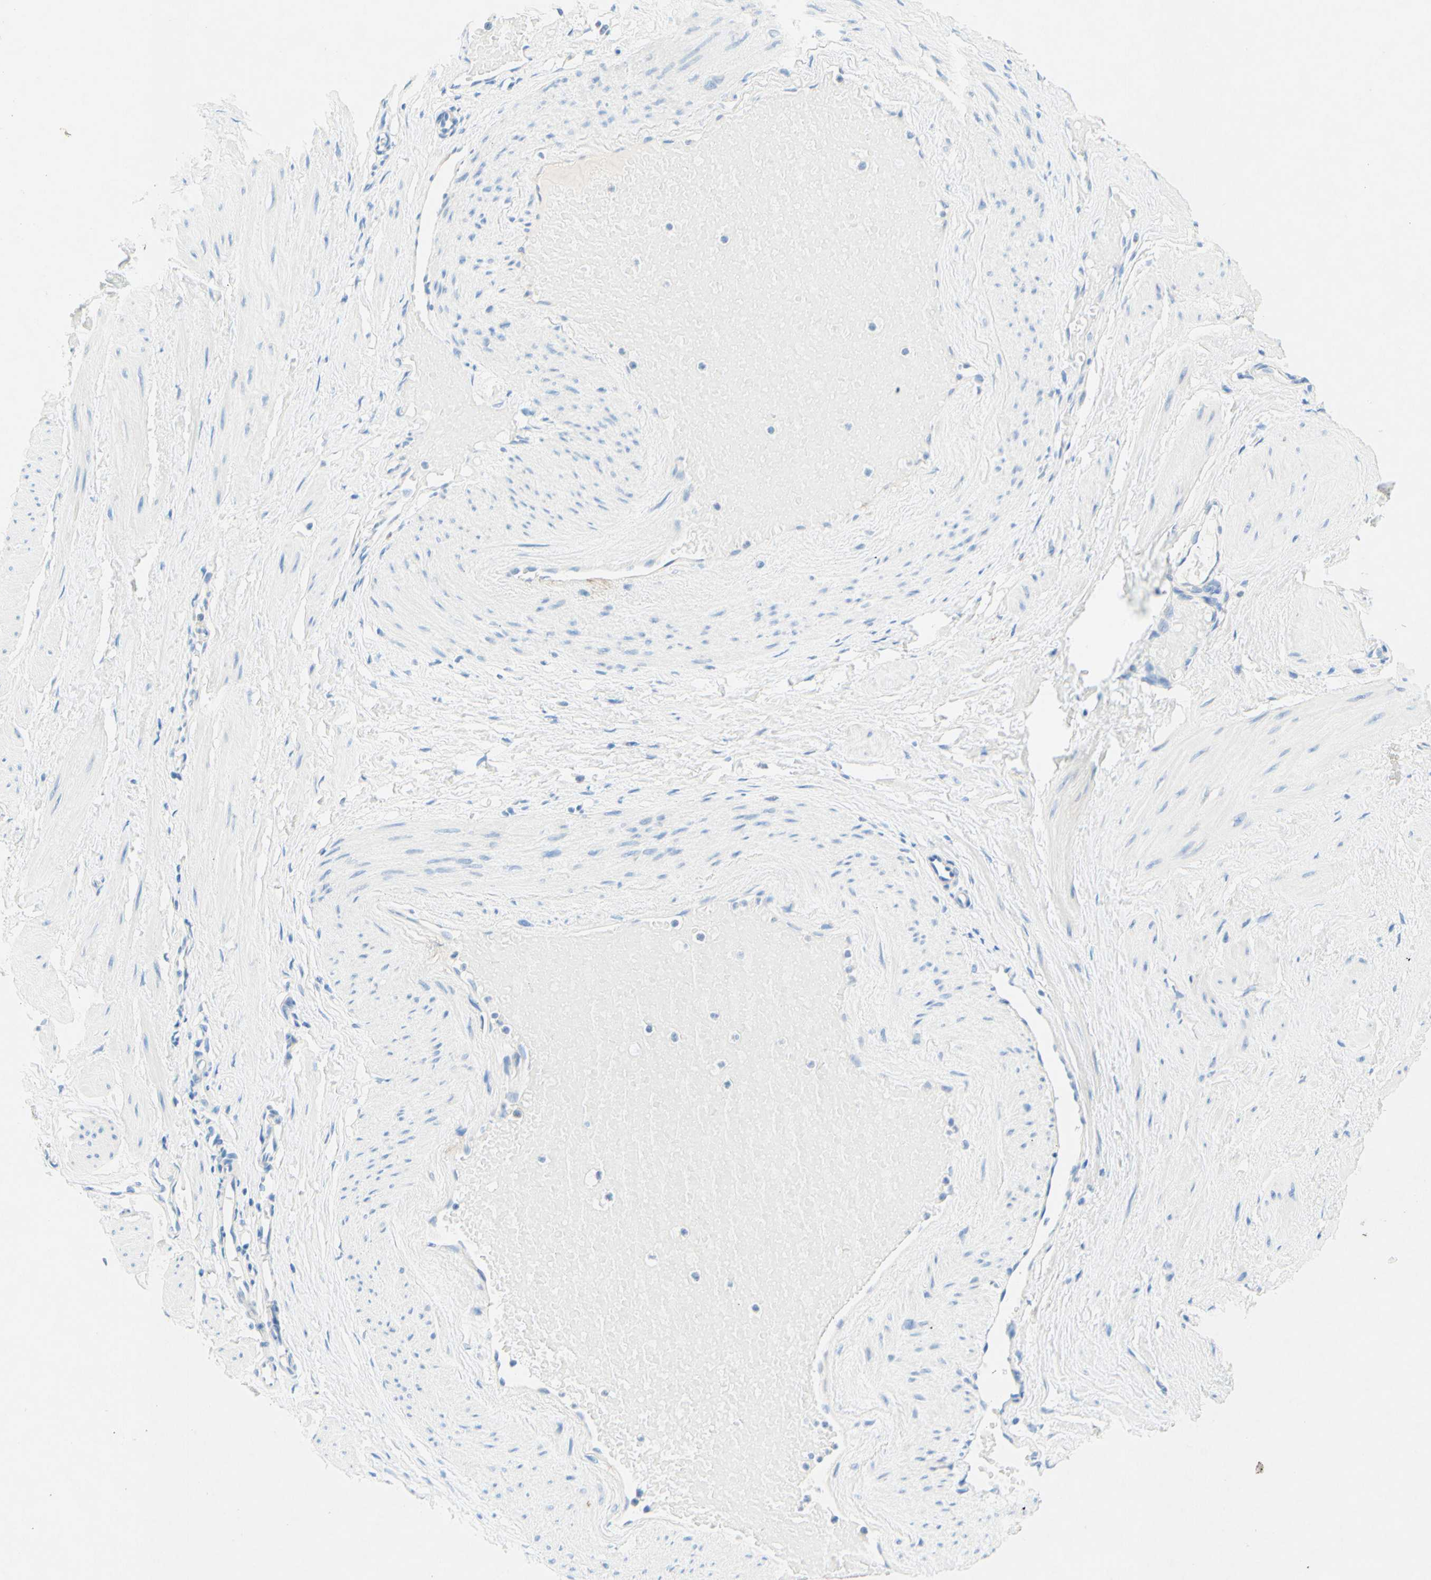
{"staining": {"intensity": "negative", "quantity": "none", "location": "none"}, "tissue": "adipose tissue", "cell_type": "Adipocytes", "image_type": "normal", "snomed": [{"axis": "morphology", "description": "Normal tissue, NOS"}, {"axis": "topography", "description": "Soft tissue"}, {"axis": "topography", "description": "Vascular tissue"}], "caption": "This micrograph is of normal adipose tissue stained with immunohistochemistry to label a protein in brown with the nuclei are counter-stained blue. There is no expression in adipocytes.", "gene": "SLC46A1", "patient": {"sex": "female", "age": 35}}